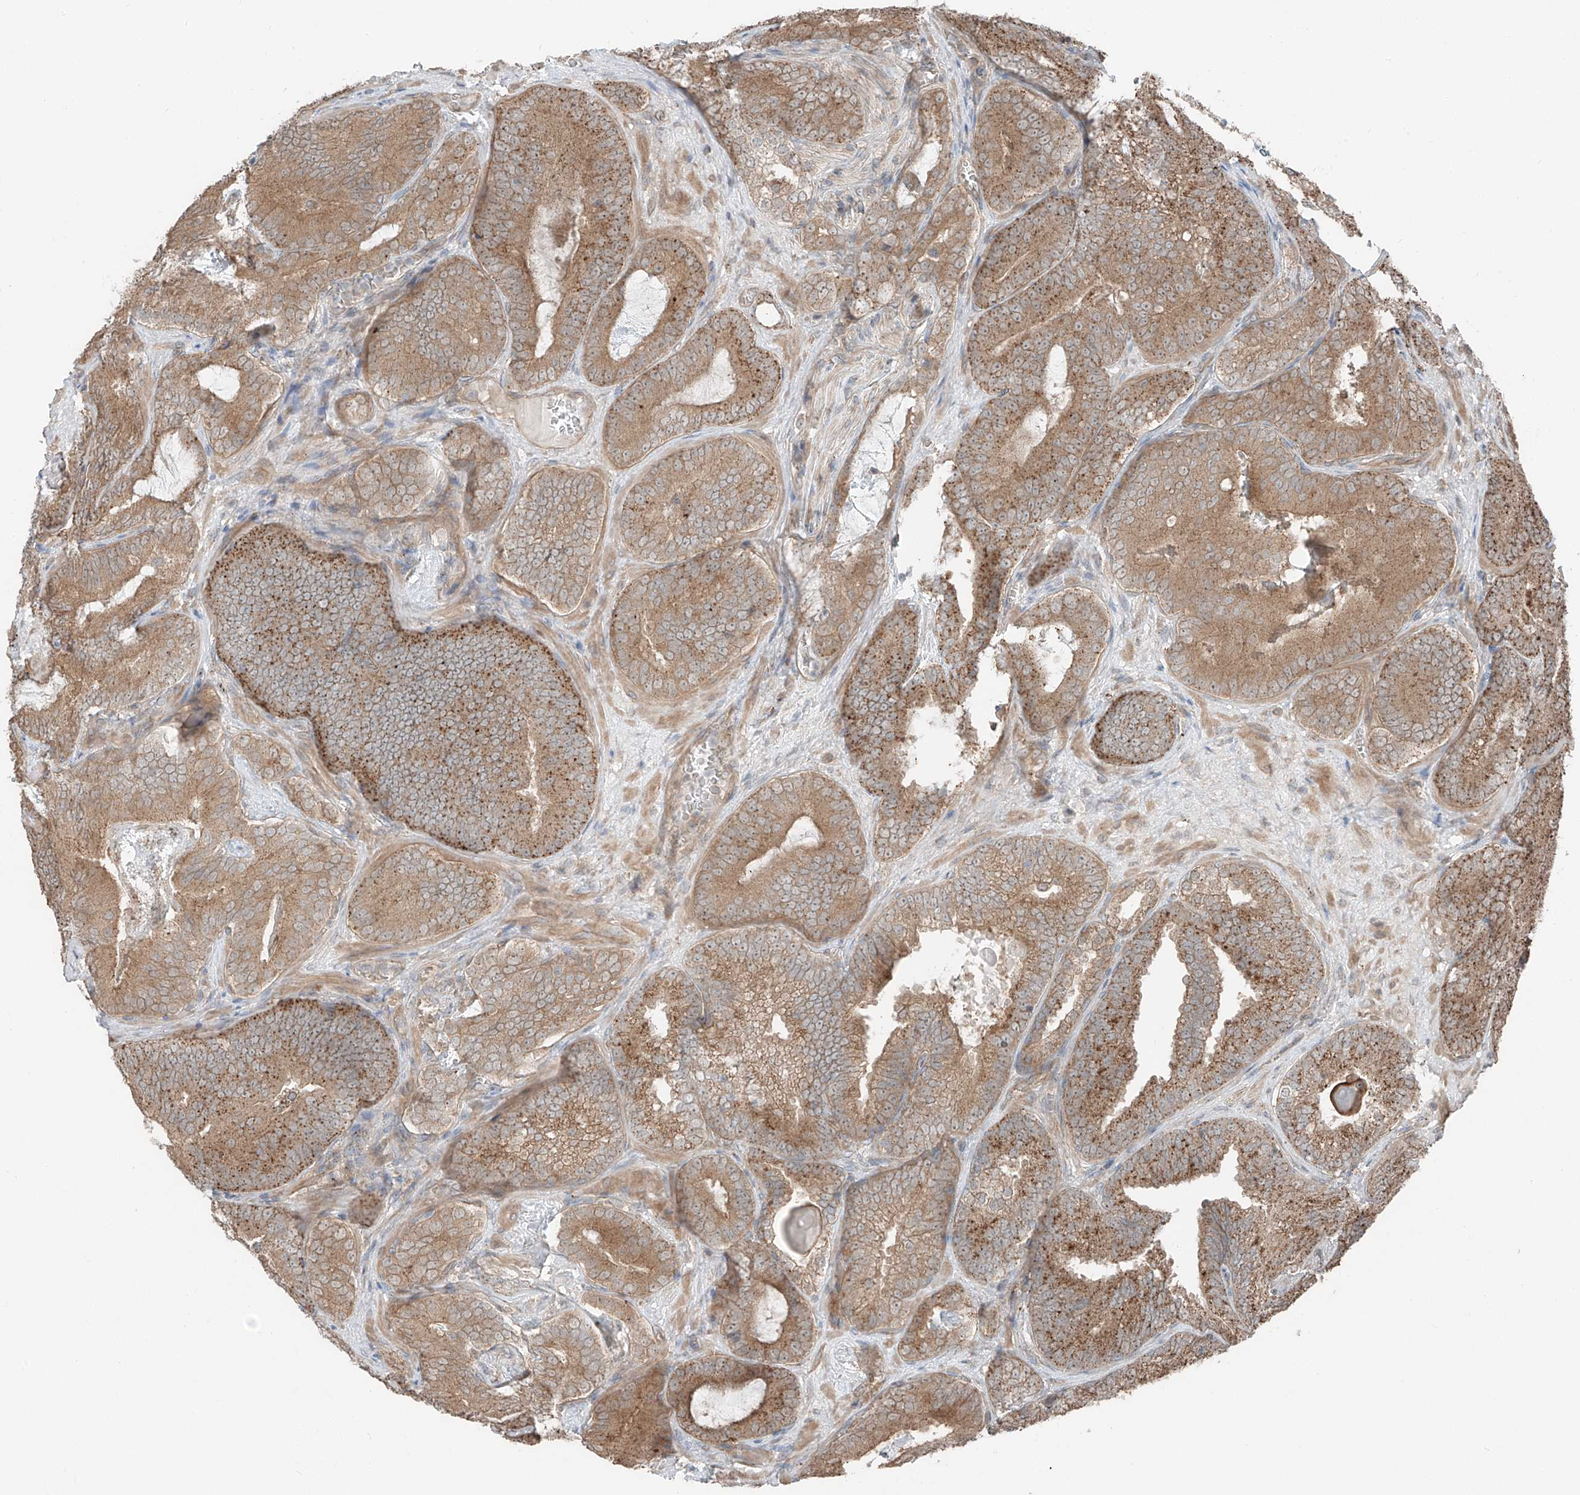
{"staining": {"intensity": "moderate", "quantity": ">75%", "location": "cytoplasmic/membranous"}, "tissue": "prostate cancer", "cell_type": "Tumor cells", "image_type": "cancer", "snomed": [{"axis": "morphology", "description": "Adenocarcinoma, High grade"}, {"axis": "topography", "description": "Prostate"}], "caption": "Immunohistochemical staining of human prostate cancer (adenocarcinoma (high-grade)) exhibits moderate cytoplasmic/membranous protein positivity in approximately >75% of tumor cells.", "gene": "CEP162", "patient": {"sex": "male", "age": 66}}